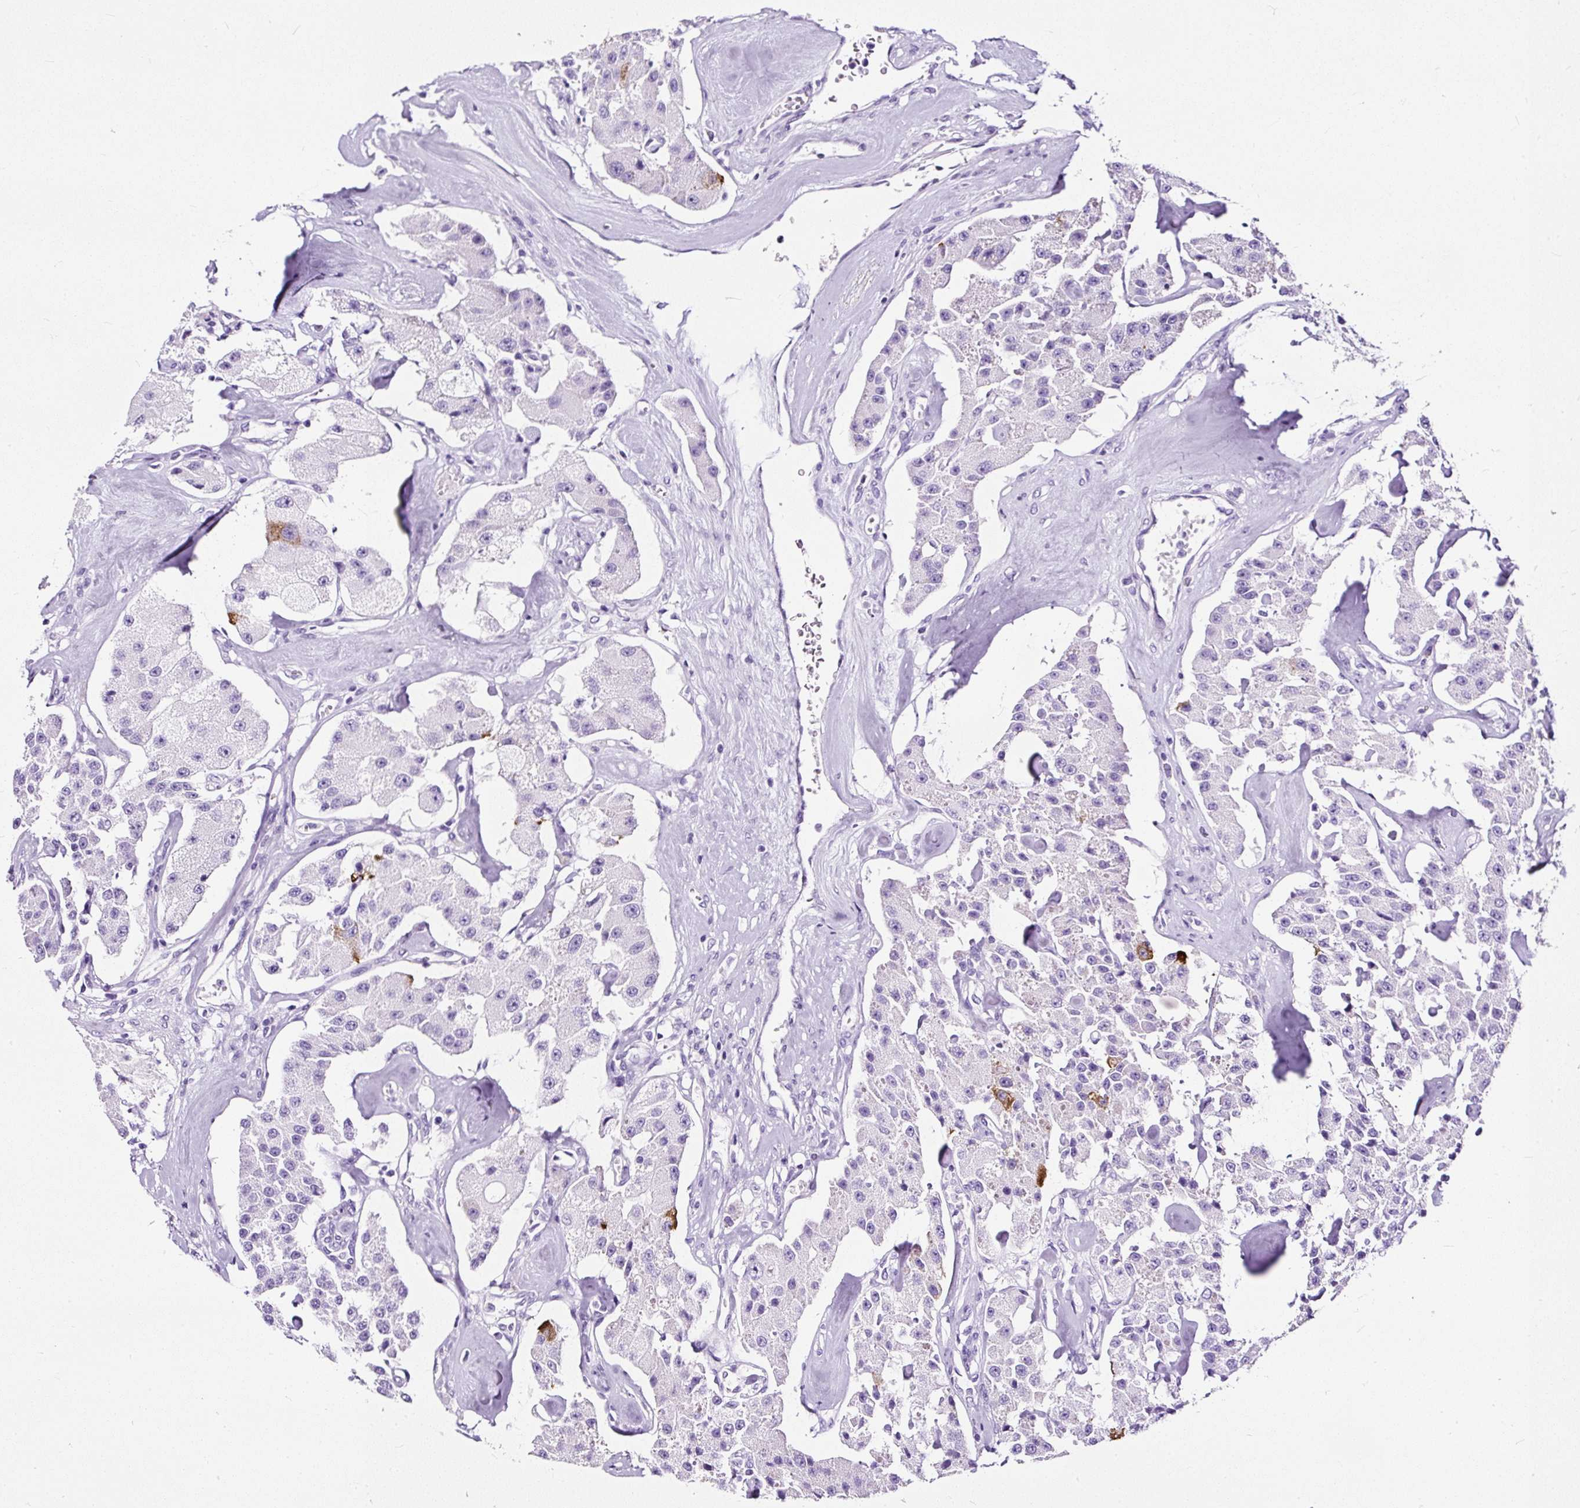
{"staining": {"intensity": "strong", "quantity": "<25%", "location": "cytoplasmic/membranous"}, "tissue": "carcinoid", "cell_type": "Tumor cells", "image_type": "cancer", "snomed": [{"axis": "morphology", "description": "Carcinoid, malignant, NOS"}, {"axis": "topography", "description": "Pancreas"}], "caption": "Malignant carcinoid was stained to show a protein in brown. There is medium levels of strong cytoplasmic/membranous staining in approximately <25% of tumor cells.", "gene": "NTS", "patient": {"sex": "male", "age": 41}}